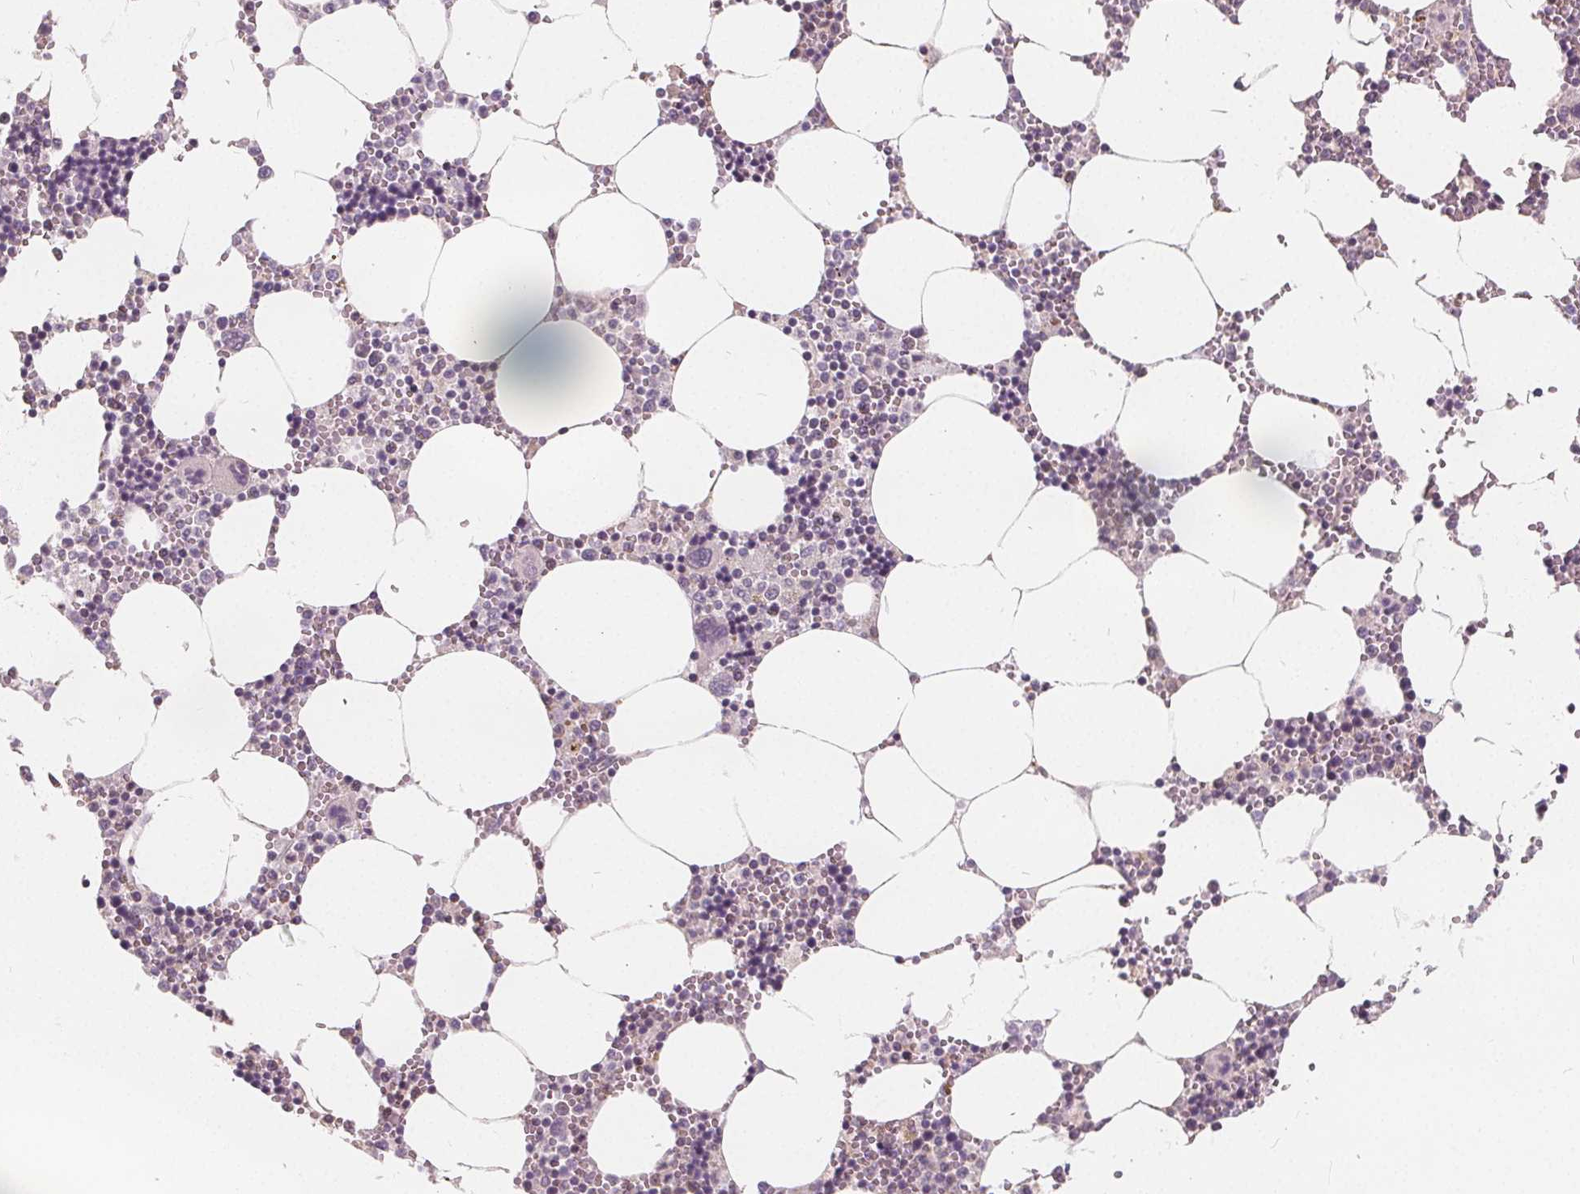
{"staining": {"intensity": "negative", "quantity": "none", "location": "none"}, "tissue": "bone marrow", "cell_type": "Hematopoietic cells", "image_type": "normal", "snomed": [{"axis": "morphology", "description": "Normal tissue, NOS"}, {"axis": "topography", "description": "Bone marrow"}], "caption": "Unremarkable bone marrow was stained to show a protein in brown. There is no significant staining in hematopoietic cells. The staining is performed using DAB (3,3'-diaminobenzidine) brown chromogen with nuclei counter-stained in using hematoxylin.", "gene": "DRC3", "patient": {"sex": "male", "age": 54}}